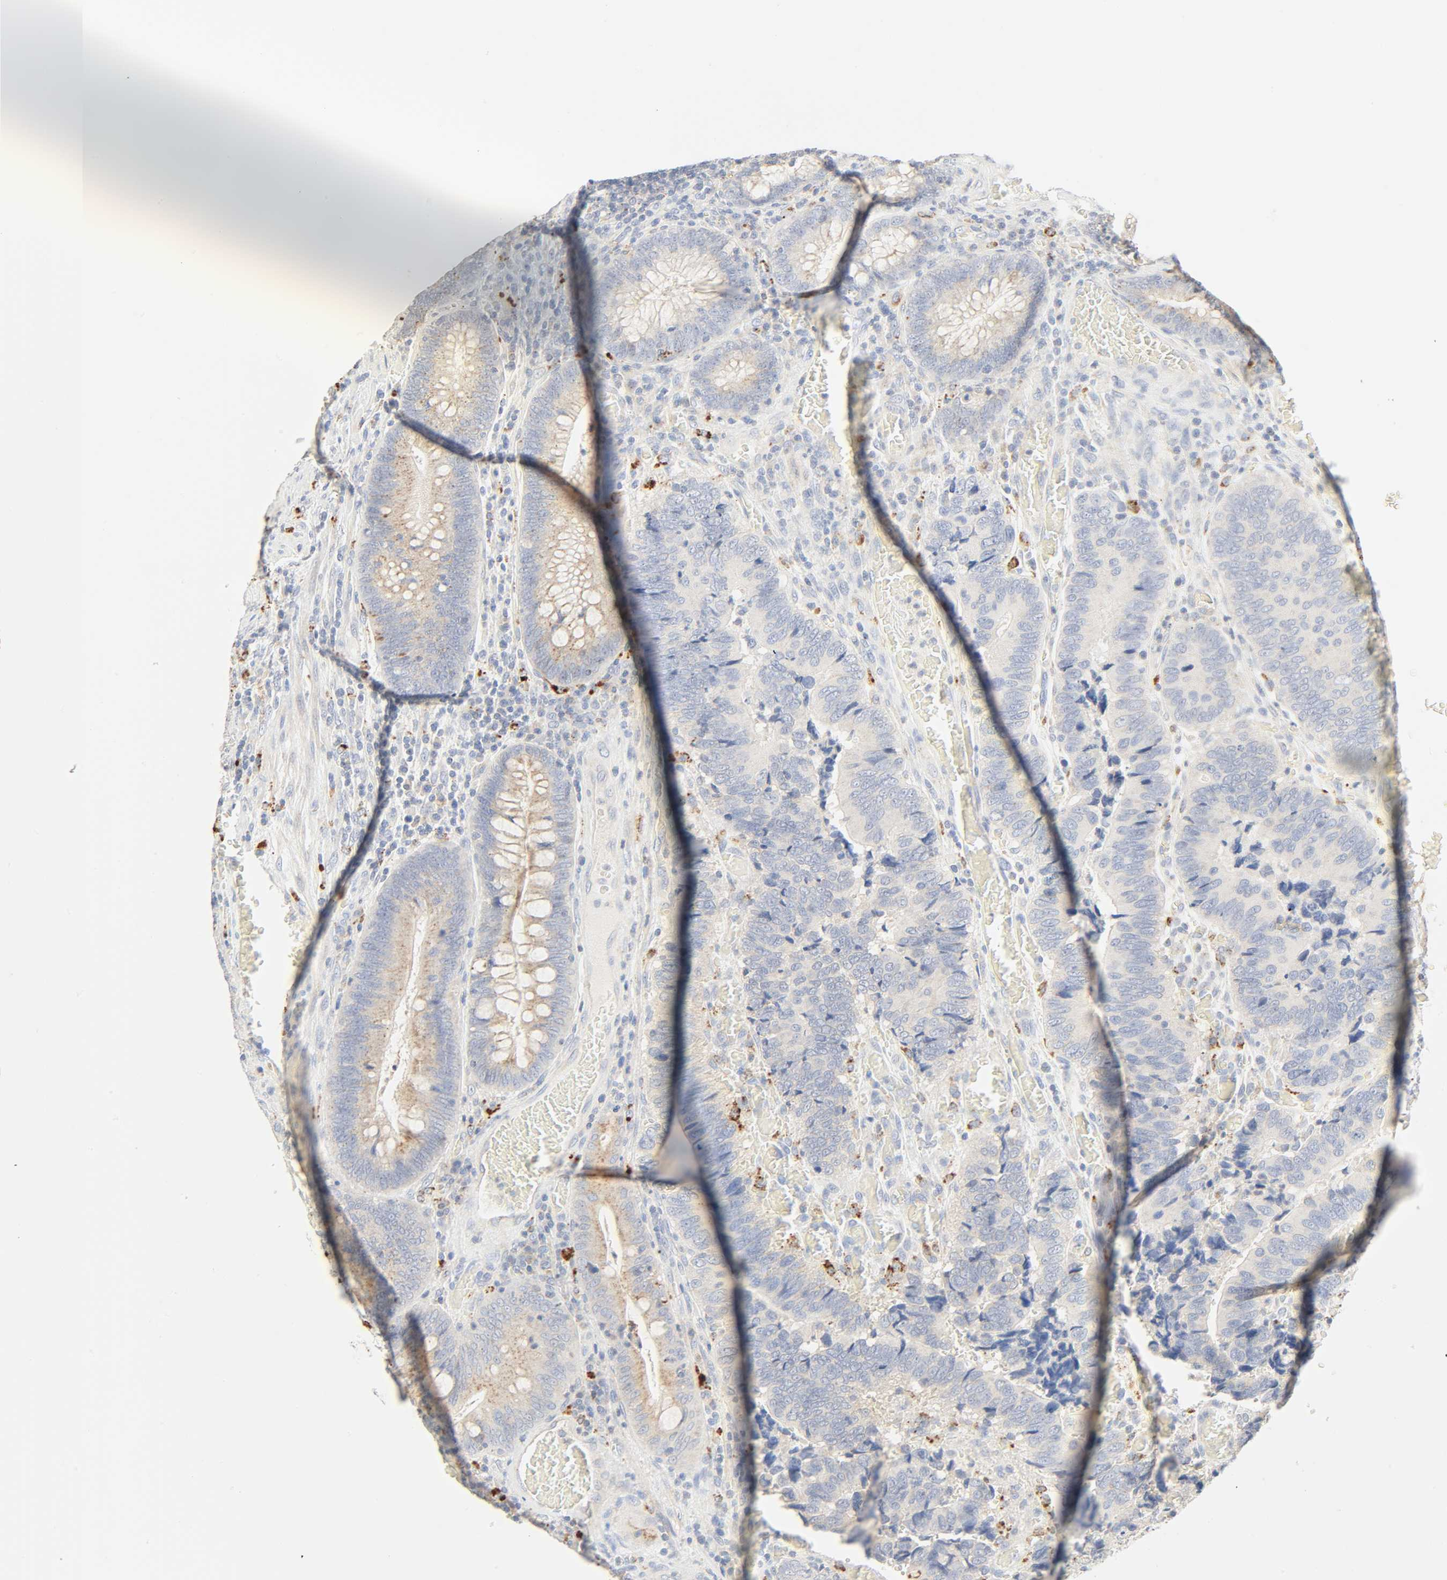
{"staining": {"intensity": "weak", "quantity": "25%-75%", "location": "cytoplasmic/membranous"}, "tissue": "colorectal cancer", "cell_type": "Tumor cells", "image_type": "cancer", "snomed": [{"axis": "morphology", "description": "Adenocarcinoma, NOS"}, {"axis": "topography", "description": "Colon"}], "caption": "Human colorectal cancer stained for a protein (brown) shows weak cytoplasmic/membranous positive staining in approximately 25%-75% of tumor cells.", "gene": "CAMK2A", "patient": {"sex": "male", "age": 72}}